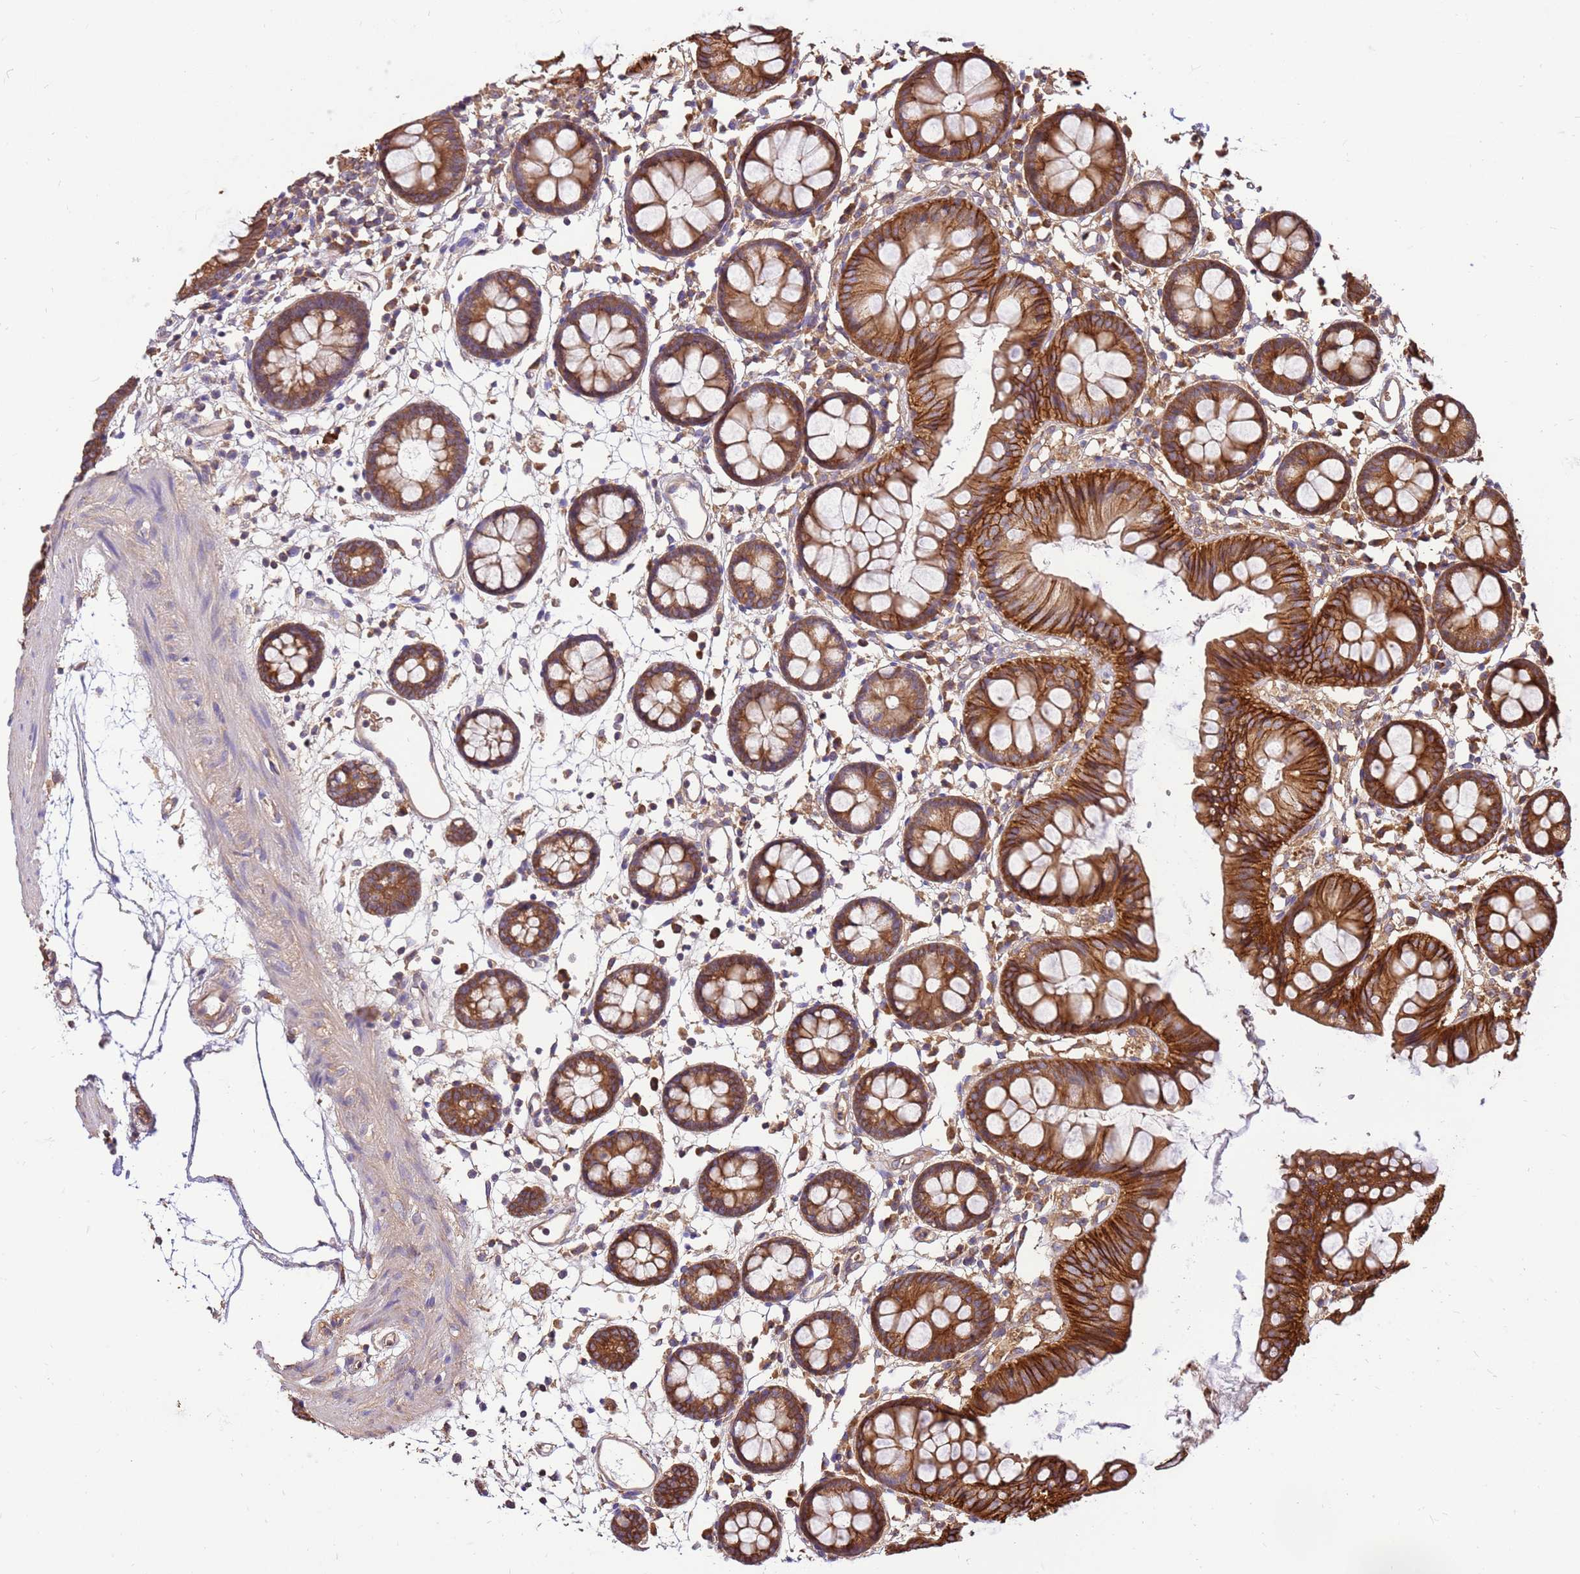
{"staining": {"intensity": "moderate", "quantity": ">75%", "location": "cytoplasmic/membranous"}, "tissue": "colon", "cell_type": "Endothelial cells", "image_type": "normal", "snomed": [{"axis": "morphology", "description": "Normal tissue, NOS"}, {"axis": "topography", "description": "Colon"}], "caption": "The histopathology image demonstrates immunohistochemical staining of unremarkable colon. There is moderate cytoplasmic/membranous positivity is seen in about >75% of endothelial cells.", "gene": "SLC44A5", "patient": {"sex": "female", "age": 84}}